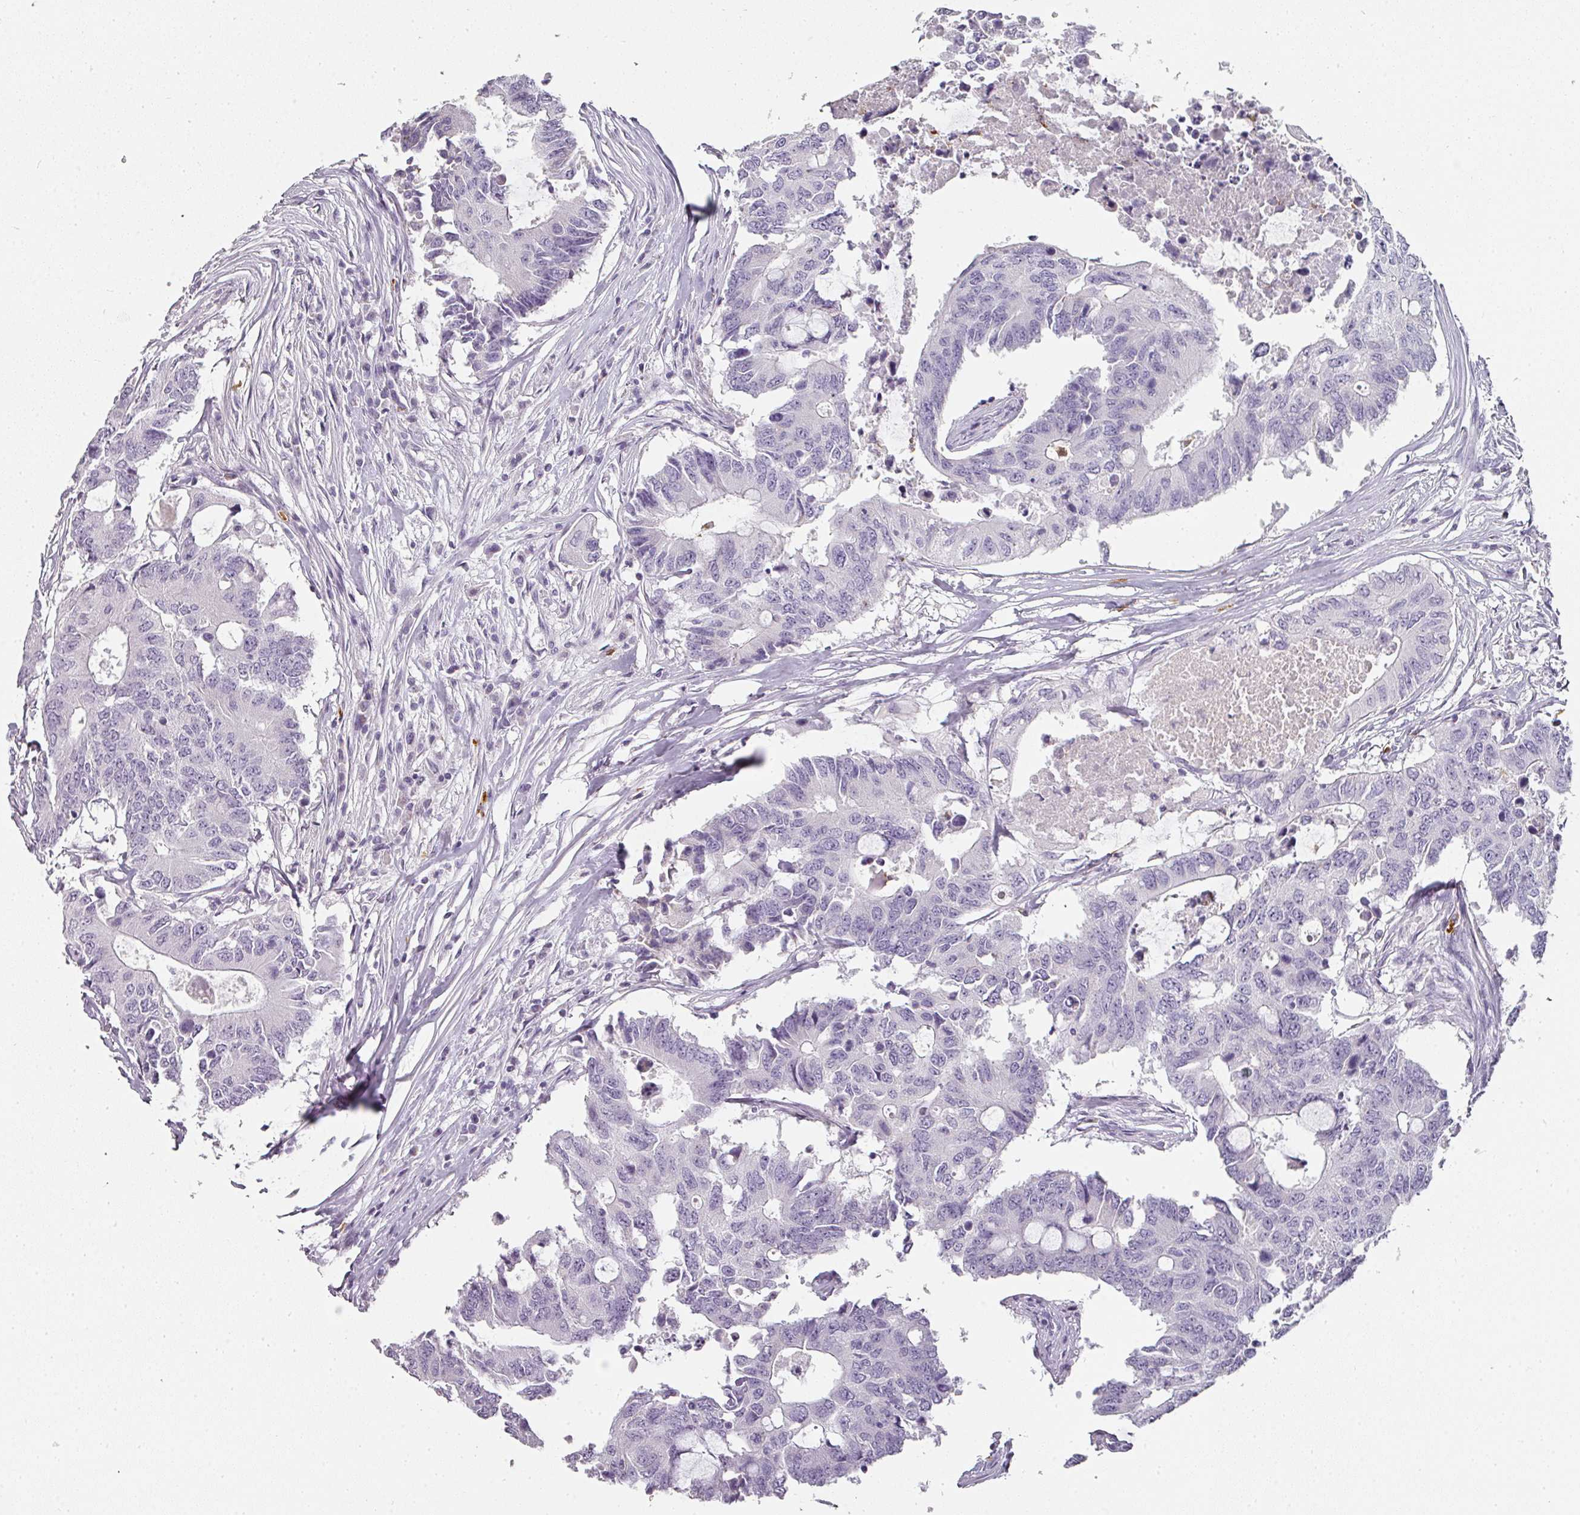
{"staining": {"intensity": "negative", "quantity": "none", "location": "none"}, "tissue": "colorectal cancer", "cell_type": "Tumor cells", "image_type": "cancer", "snomed": [{"axis": "morphology", "description": "Adenocarcinoma, NOS"}, {"axis": "topography", "description": "Colon"}], "caption": "Protein analysis of colorectal adenocarcinoma shows no significant positivity in tumor cells. (Stains: DAB (3,3'-diaminobenzidine) immunohistochemistry (IHC) with hematoxylin counter stain, Microscopy: brightfield microscopy at high magnification).", "gene": "CAMP", "patient": {"sex": "male", "age": 71}}